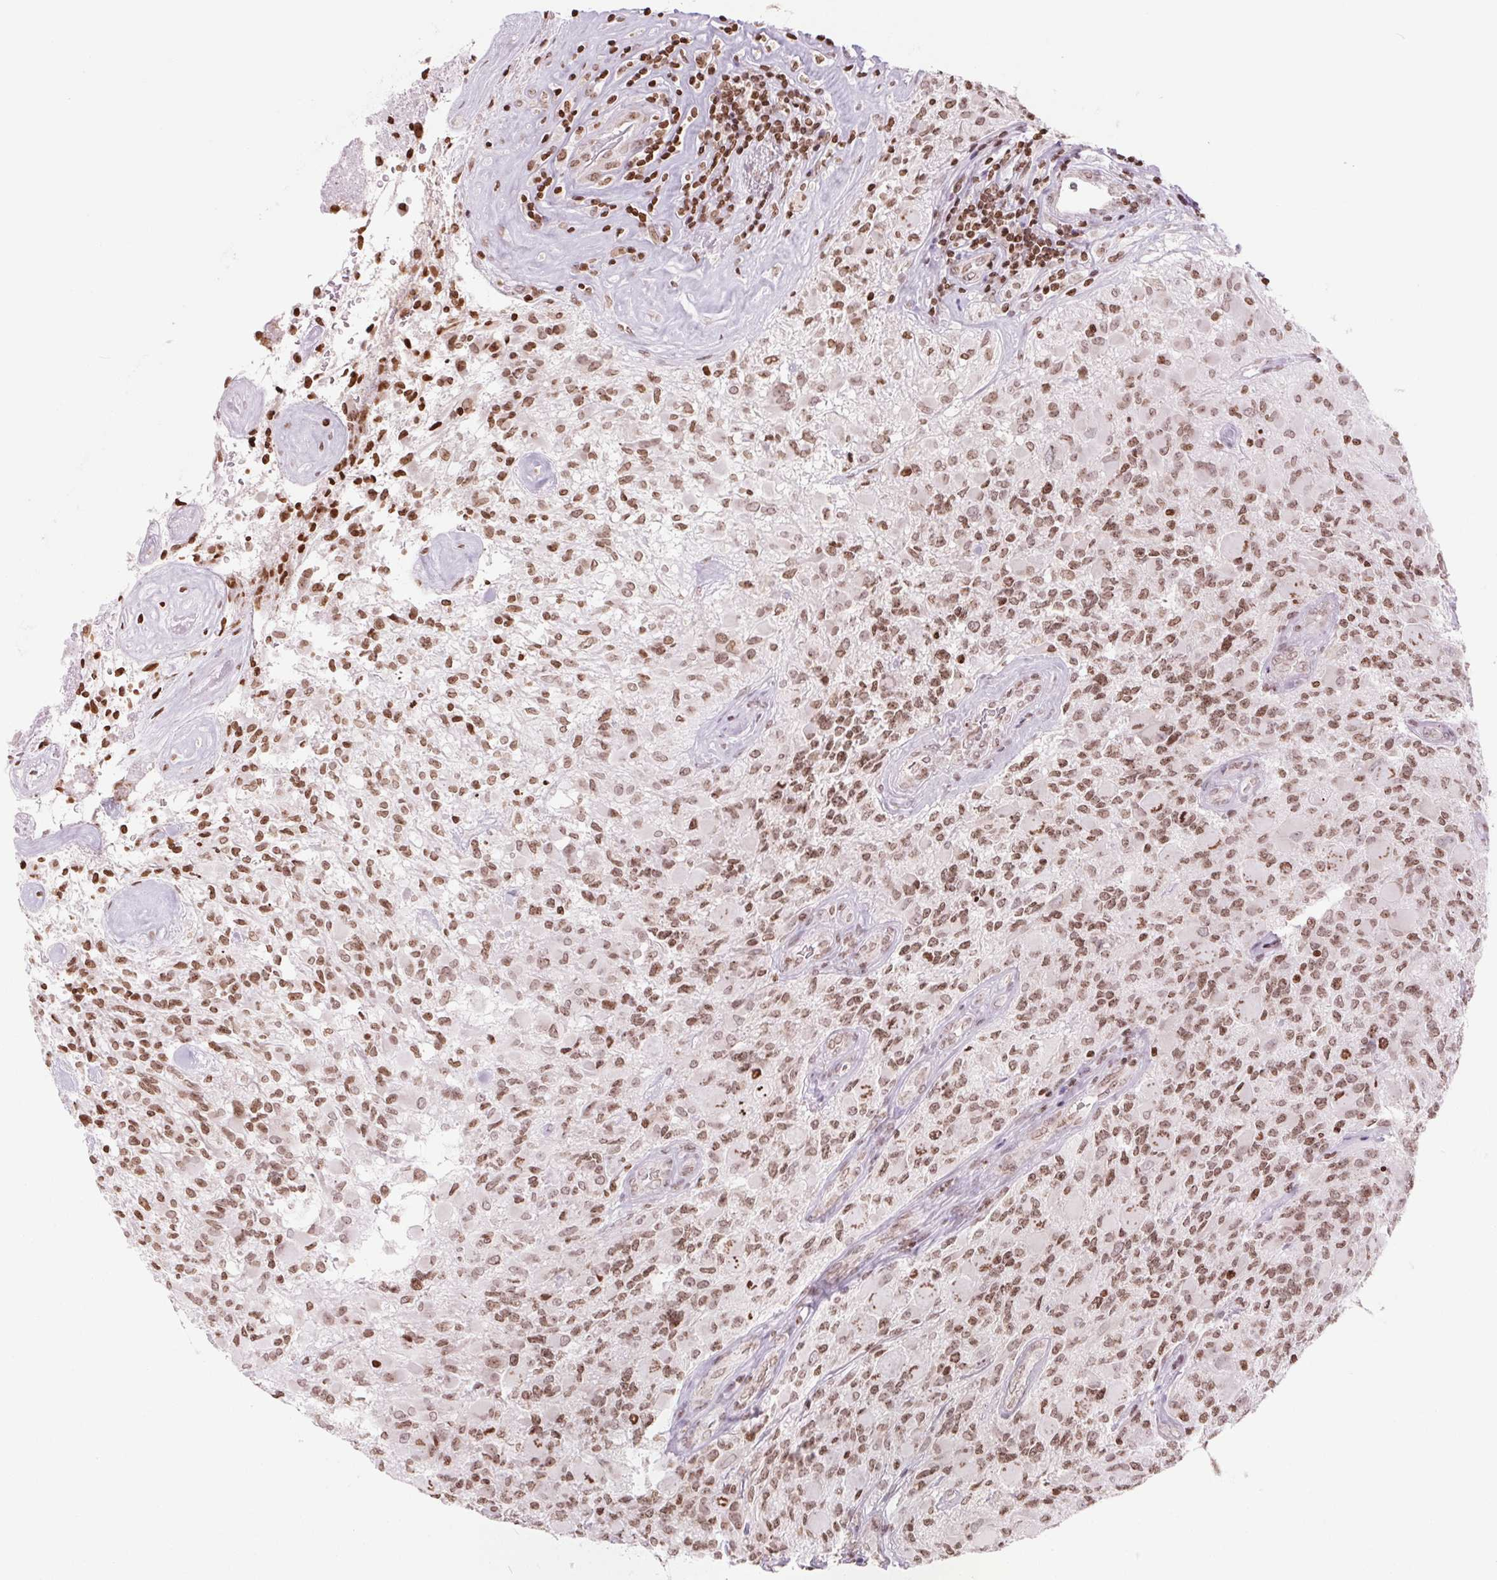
{"staining": {"intensity": "moderate", "quantity": ">75%", "location": "nuclear"}, "tissue": "glioma", "cell_type": "Tumor cells", "image_type": "cancer", "snomed": [{"axis": "morphology", "description": "Glioma, malignant, High grade"}, {"axis": "topography", "description": "Brain"}], "caption": "Approximately >75% of tumor cells in glioma show moderate nuclear protein staining as visualized by brown immunohistochemical staining.", "gene": "SMIM12", "patient": {"sex": "female", "age": 65}}